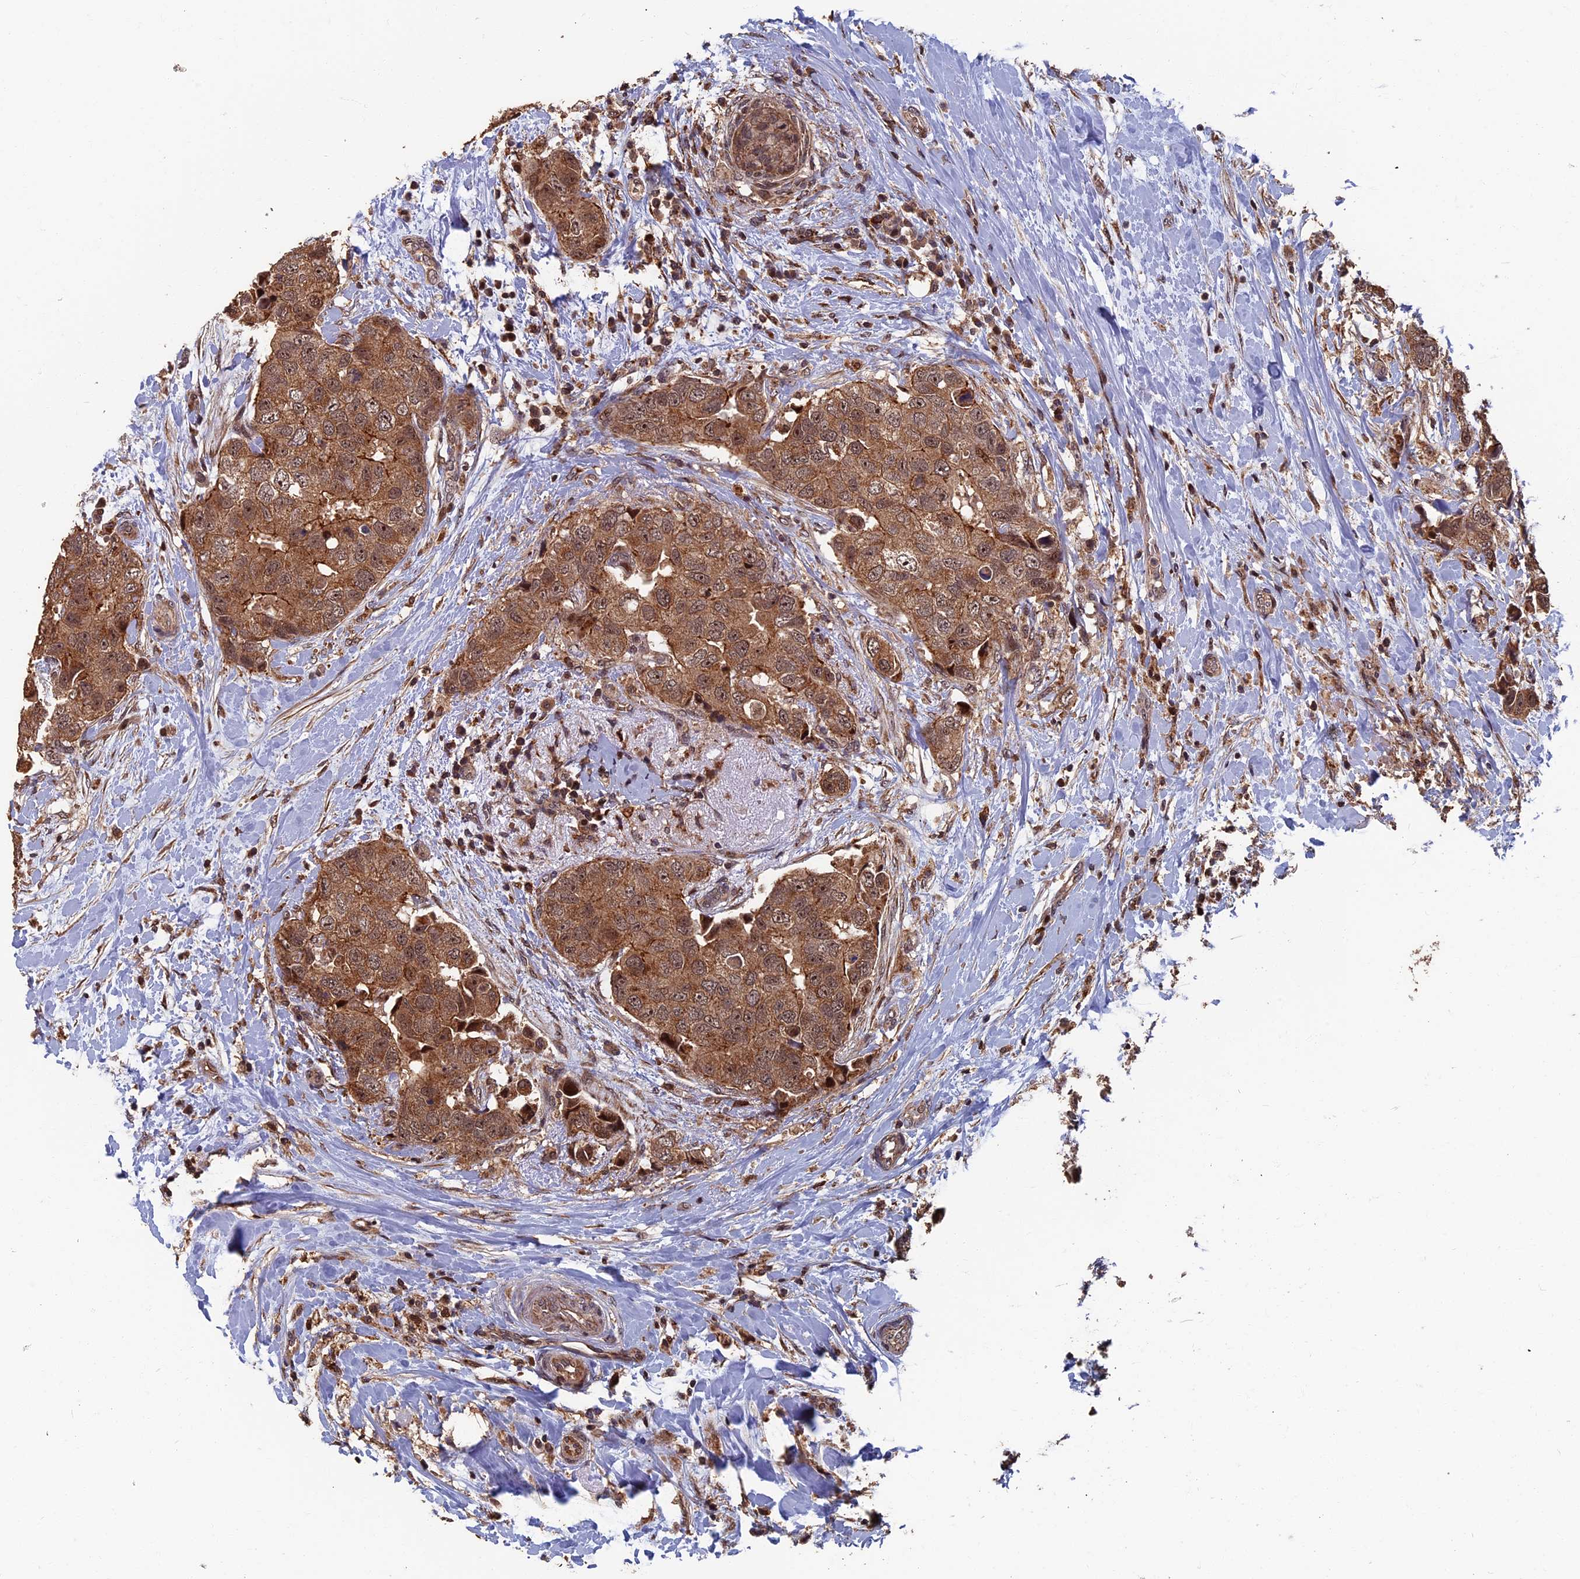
{"staining": {"intensity": "moderate", "quantity": ">75%", "location": "cytoplasmic/membranous,nuclear"}, "tissue": "breast cancer", "cell_type": "Tumor cells", "image_type": "cancer", "snomed": [{"axis": "morphology", "description": "Normal tissue, NOS"}, {"axis": "morphology", "description": "Duct carcinoma"}, {"axis": "topography", "description": "Breast"}], "caption": "Breast infiltrating ductal carcinoma stained with a protein marker exhibits moderate staining in tumor cells.", "gene": "RASGRF1", "patient": {"sex": "female", "age": 62}}